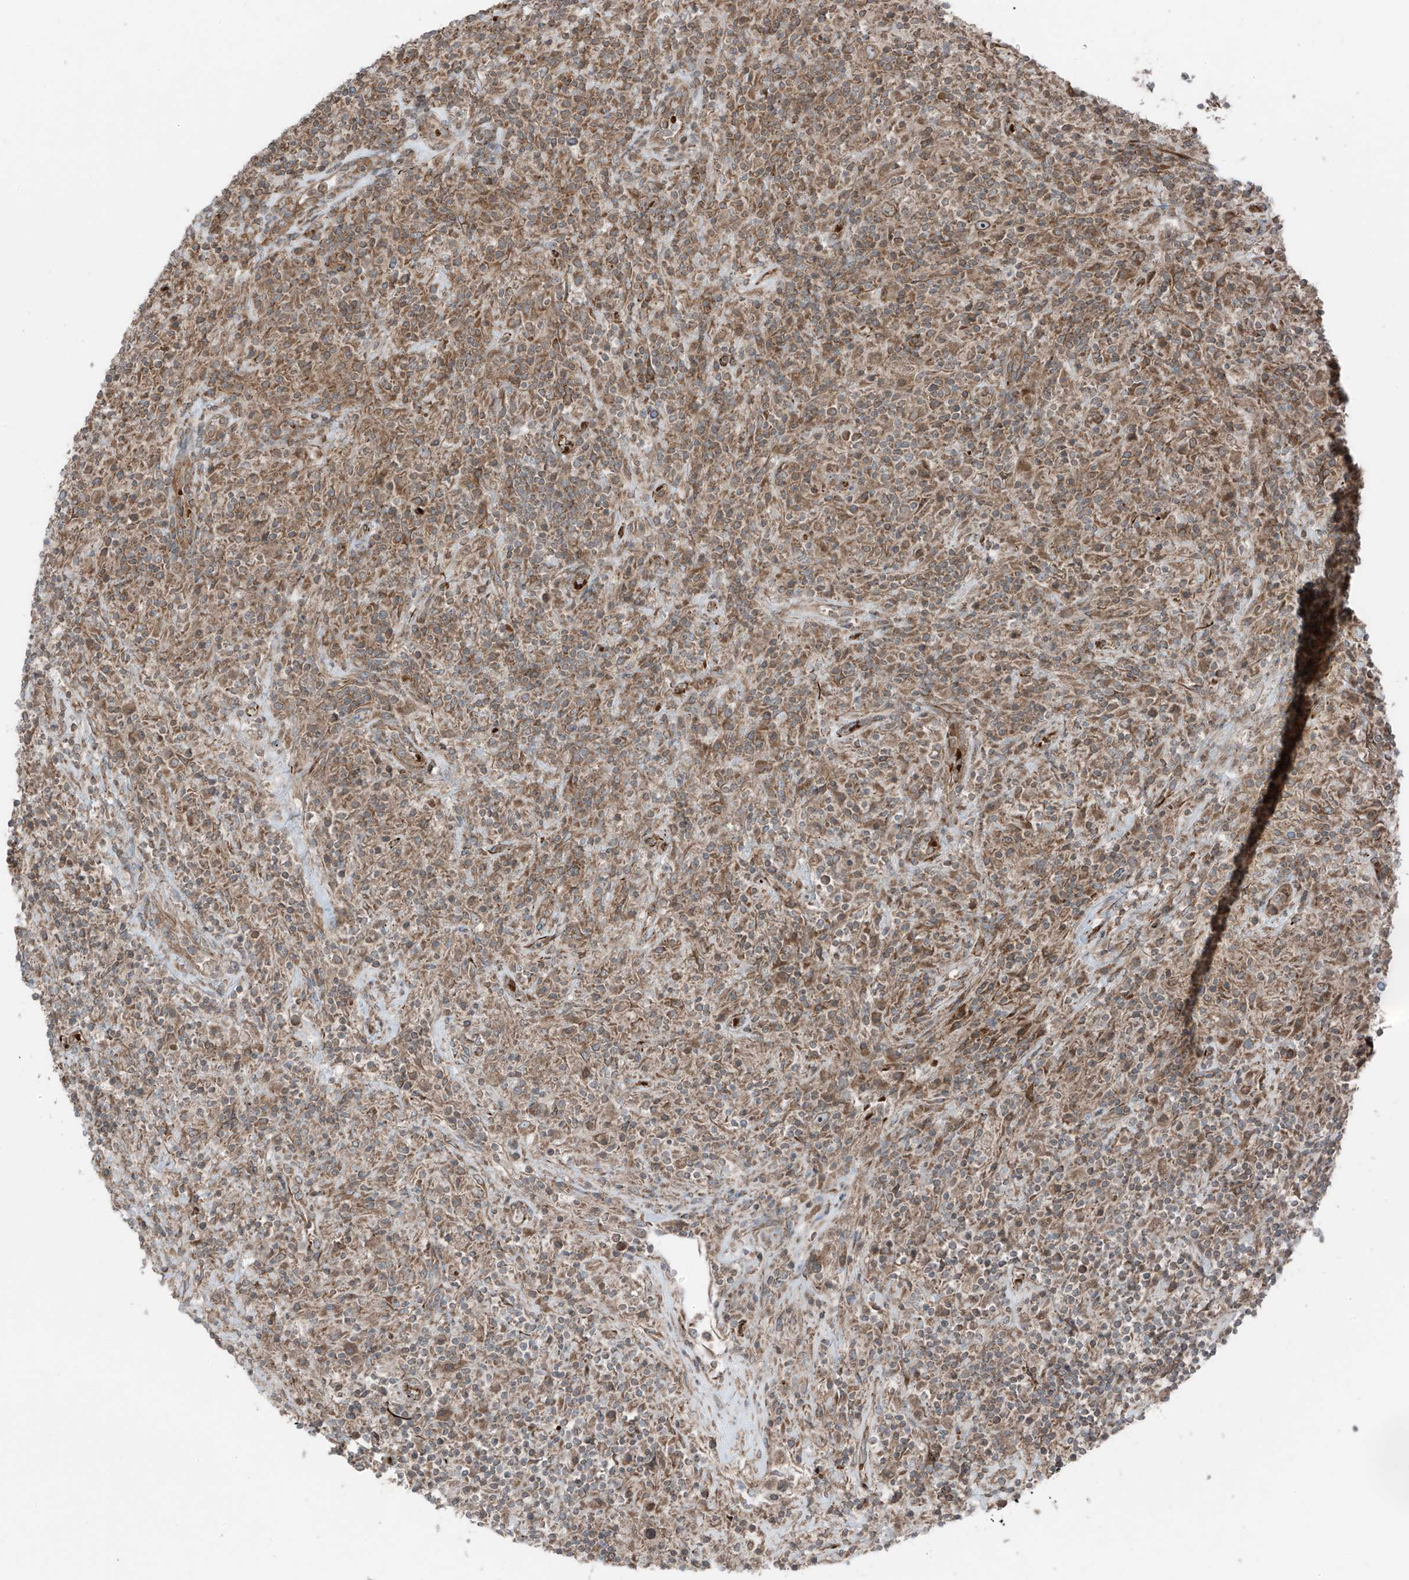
{"staining": {"intensity": "moderate", "quantity": ">75%", "location": "cytoplasmic/membranous"}, "tissue": "lymphoma", "cell_type": "Tumor cells", "image_type": "cancer", "snomed": [{"axis": "morphology", "description": "Hodgkin's disease, NOS"}, {"axis": "topography", "description": "Lymph node"}], "caption": "Protein staining by IHC demonstrates moderate cytoplasmic/membranous staining in approximately >75% of tumor cells in Hodgkin's disease.", "gene": "ERLEC1", "patient": {"sex": "male", "age": 70}}